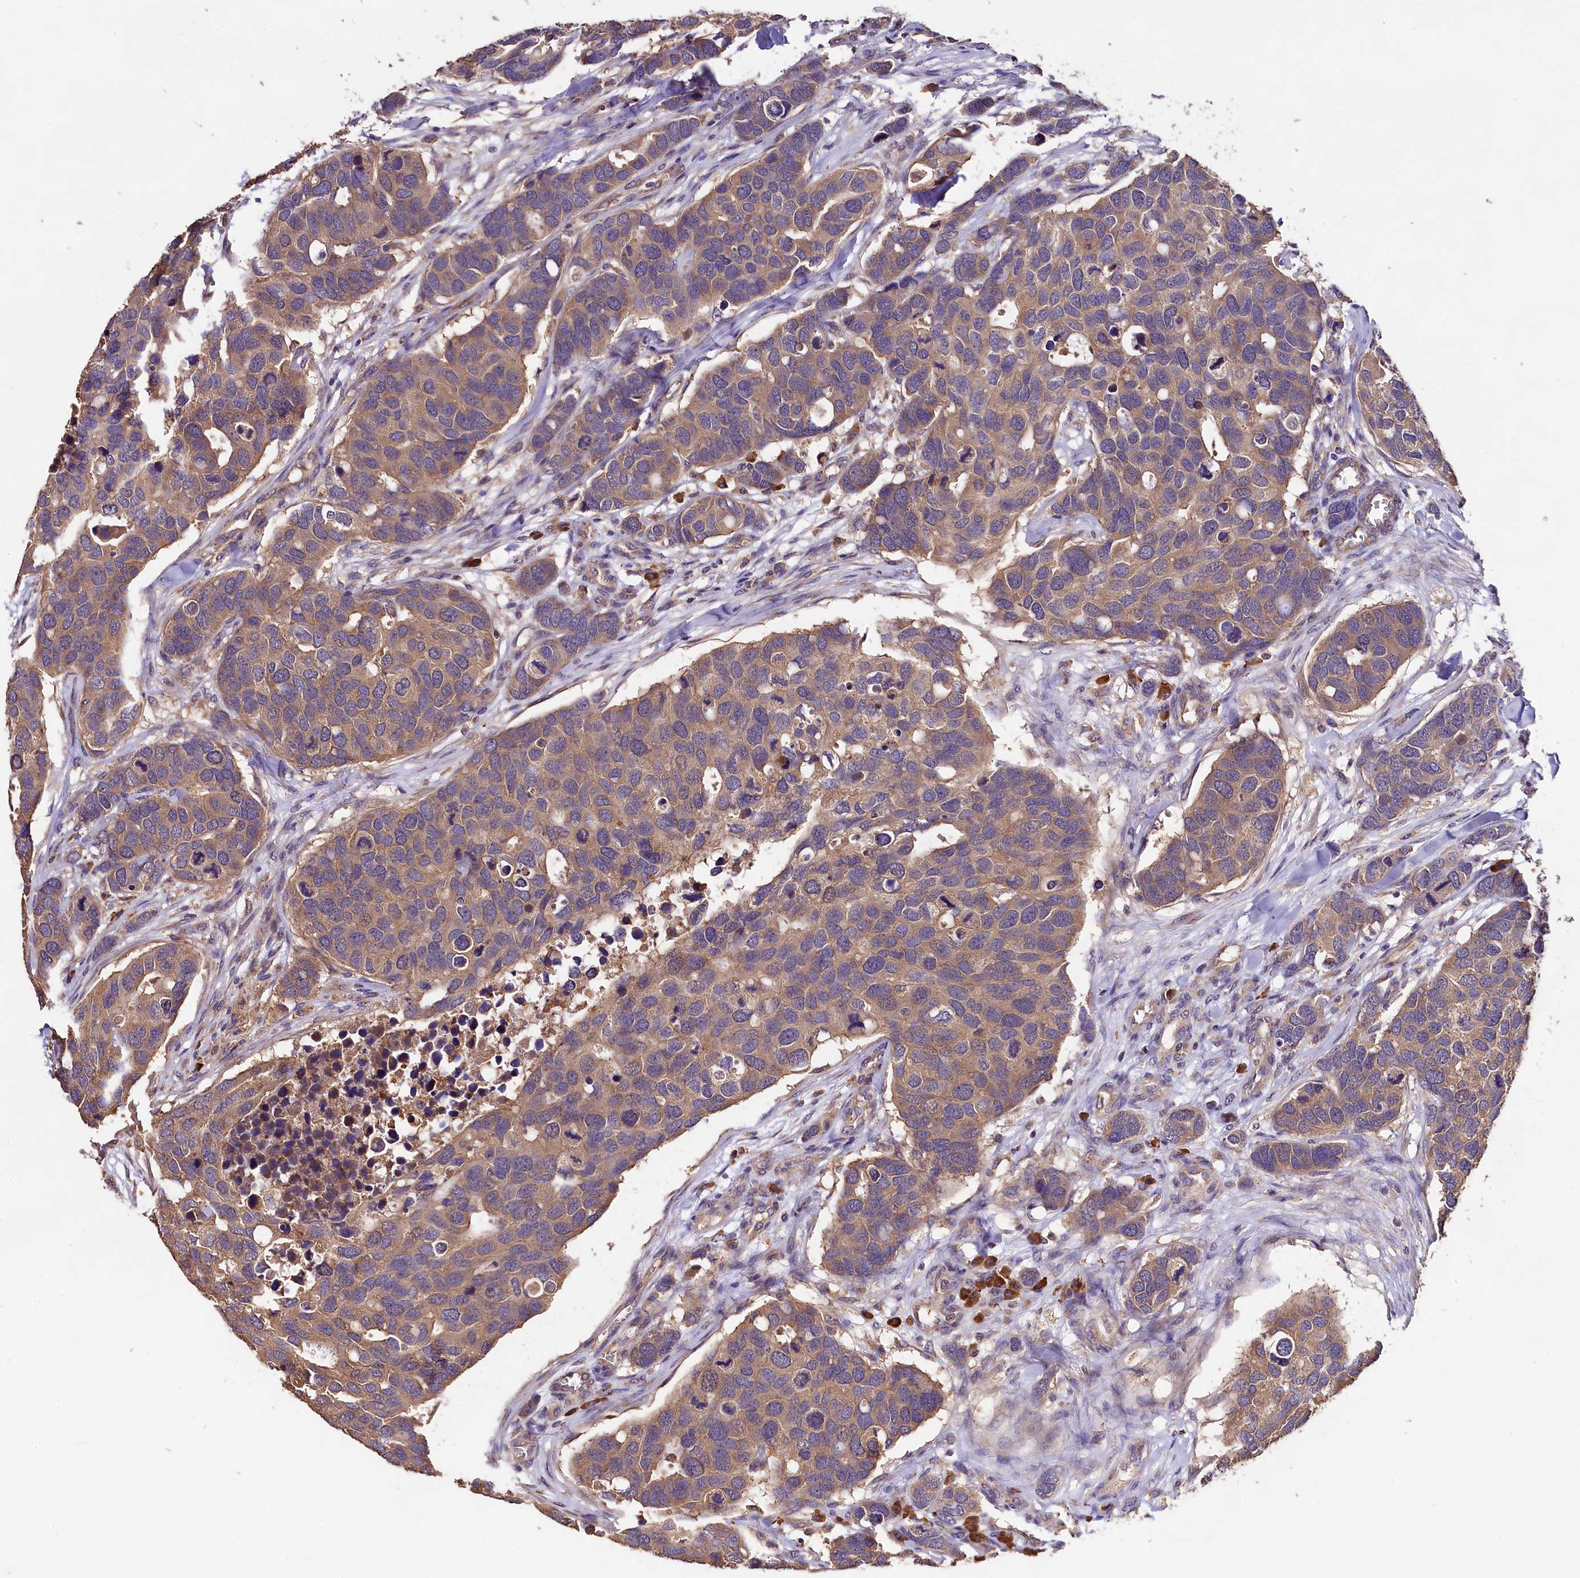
{"staining": {"intensity": "moderate", "quantity": ">75%", "location": "cytoplasmic/membranous"}, "tissue": "breast cancer", "cell_type": "Tumor cells", "image_type": "cancer", "snomed": [{"axis": "morphology", "description": "Duct carcinoma"}, {"axis": "topography", "description": "Breast"}], "caption": "Moderate cytoplasmic/membranous positivity is appreciated in about >75% of tumor cells in intraductal carcinoma (breast).", "gene": "ENKD1", "patient": {"sex": "female", "age": 83}}